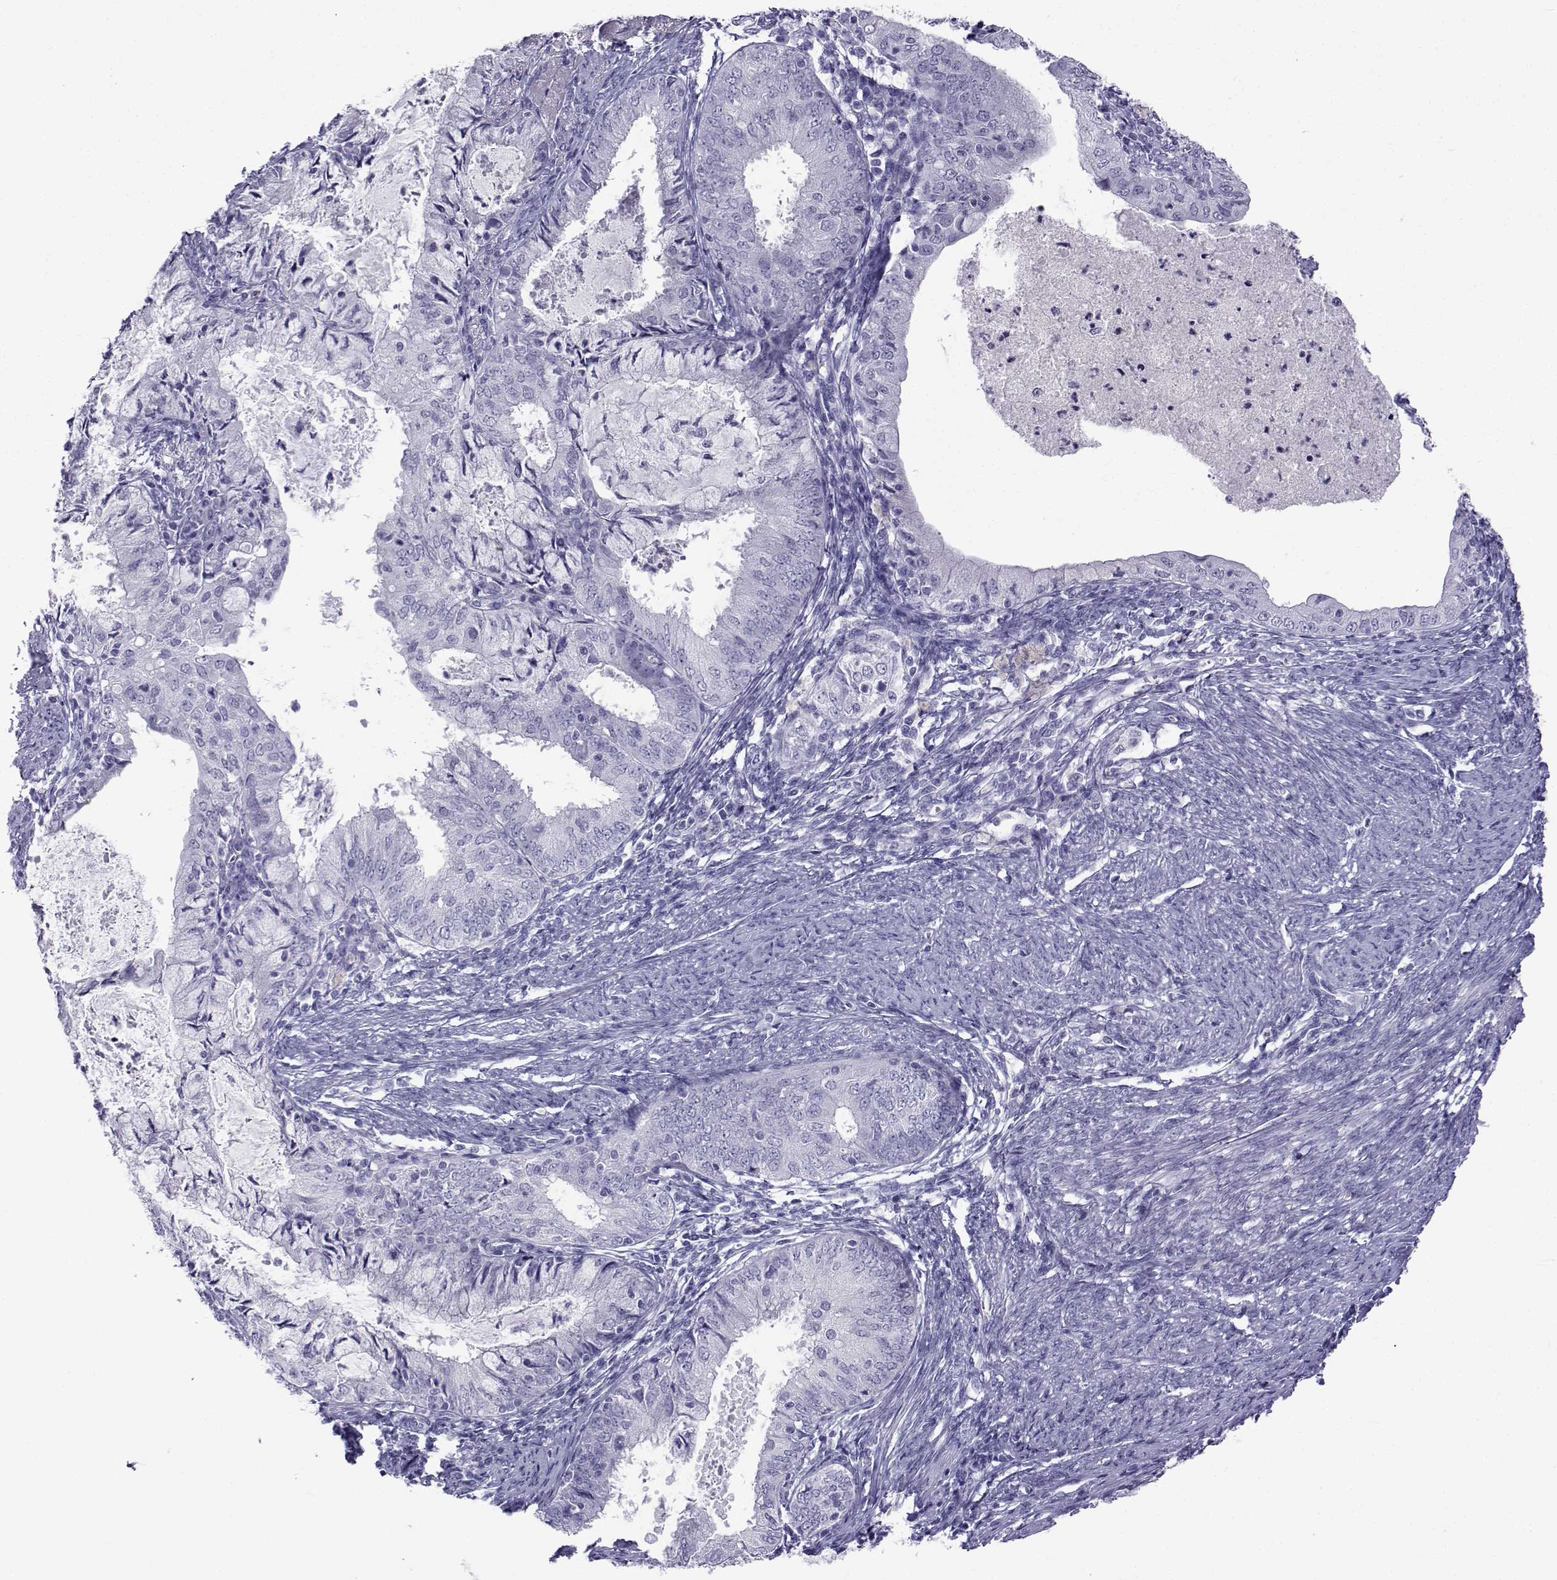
{"staining": {"intensity": "negative", "quantity": "none", "location": "none"}, "tissue": "endometrial cancer", "cell_type": "Tumor cells", "image_type": "cancer", "snomed": [{"axis": "morphology", "description": "Adenocarcinoma, NOS"}, {"axis": "topography", "description": "Endometrium"}], "caption": "IHC micrograph of human endometrial cancer (adenocarcinoma) stained for a protein (brown), which shows no expression in tumor cells.", "gene": "ACTL7A", "patient": {"sex": "female", "age": 57}}